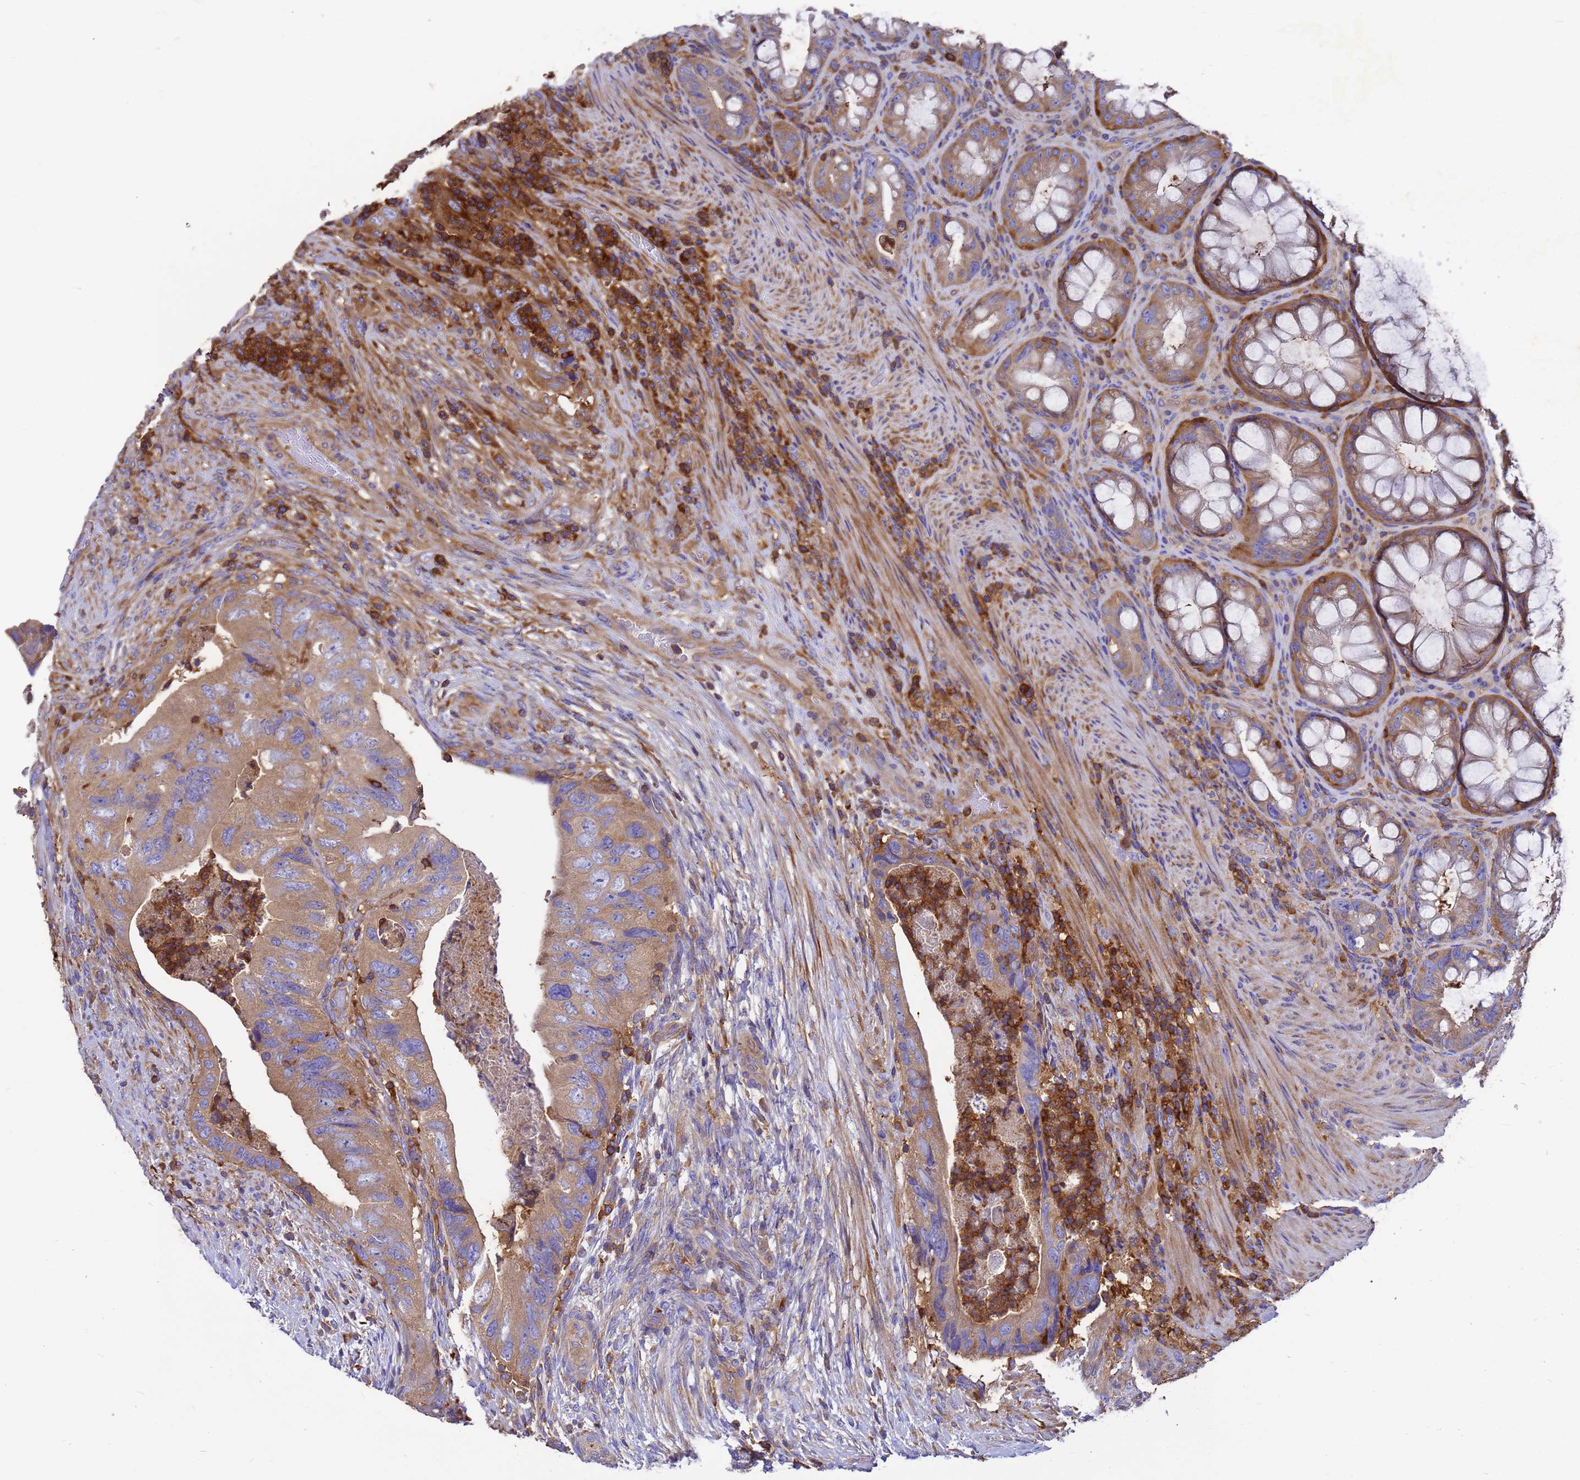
{"staining": {"intensity": "weak", "quantity": "25%-75%", "location": "cytoplasmic/membranous"}, "tissue": "colorectal cancer", "cell_type": "Tumor cells", "image_type": "cancer", "snomed": [{"axis": "morphology", "description": "Adenocarcinoma, NOS"}, {"axis": "topography", "description": "Rectum"}], "caption": "Protein staining of colorectal adenocarcinoma tissue exhibits weak cytoplasmic/membranous positivity in approximately 25%-75% of tumor cells.", "gene": "ZNF235", "patient": {"sex": "male", "age": 63}}